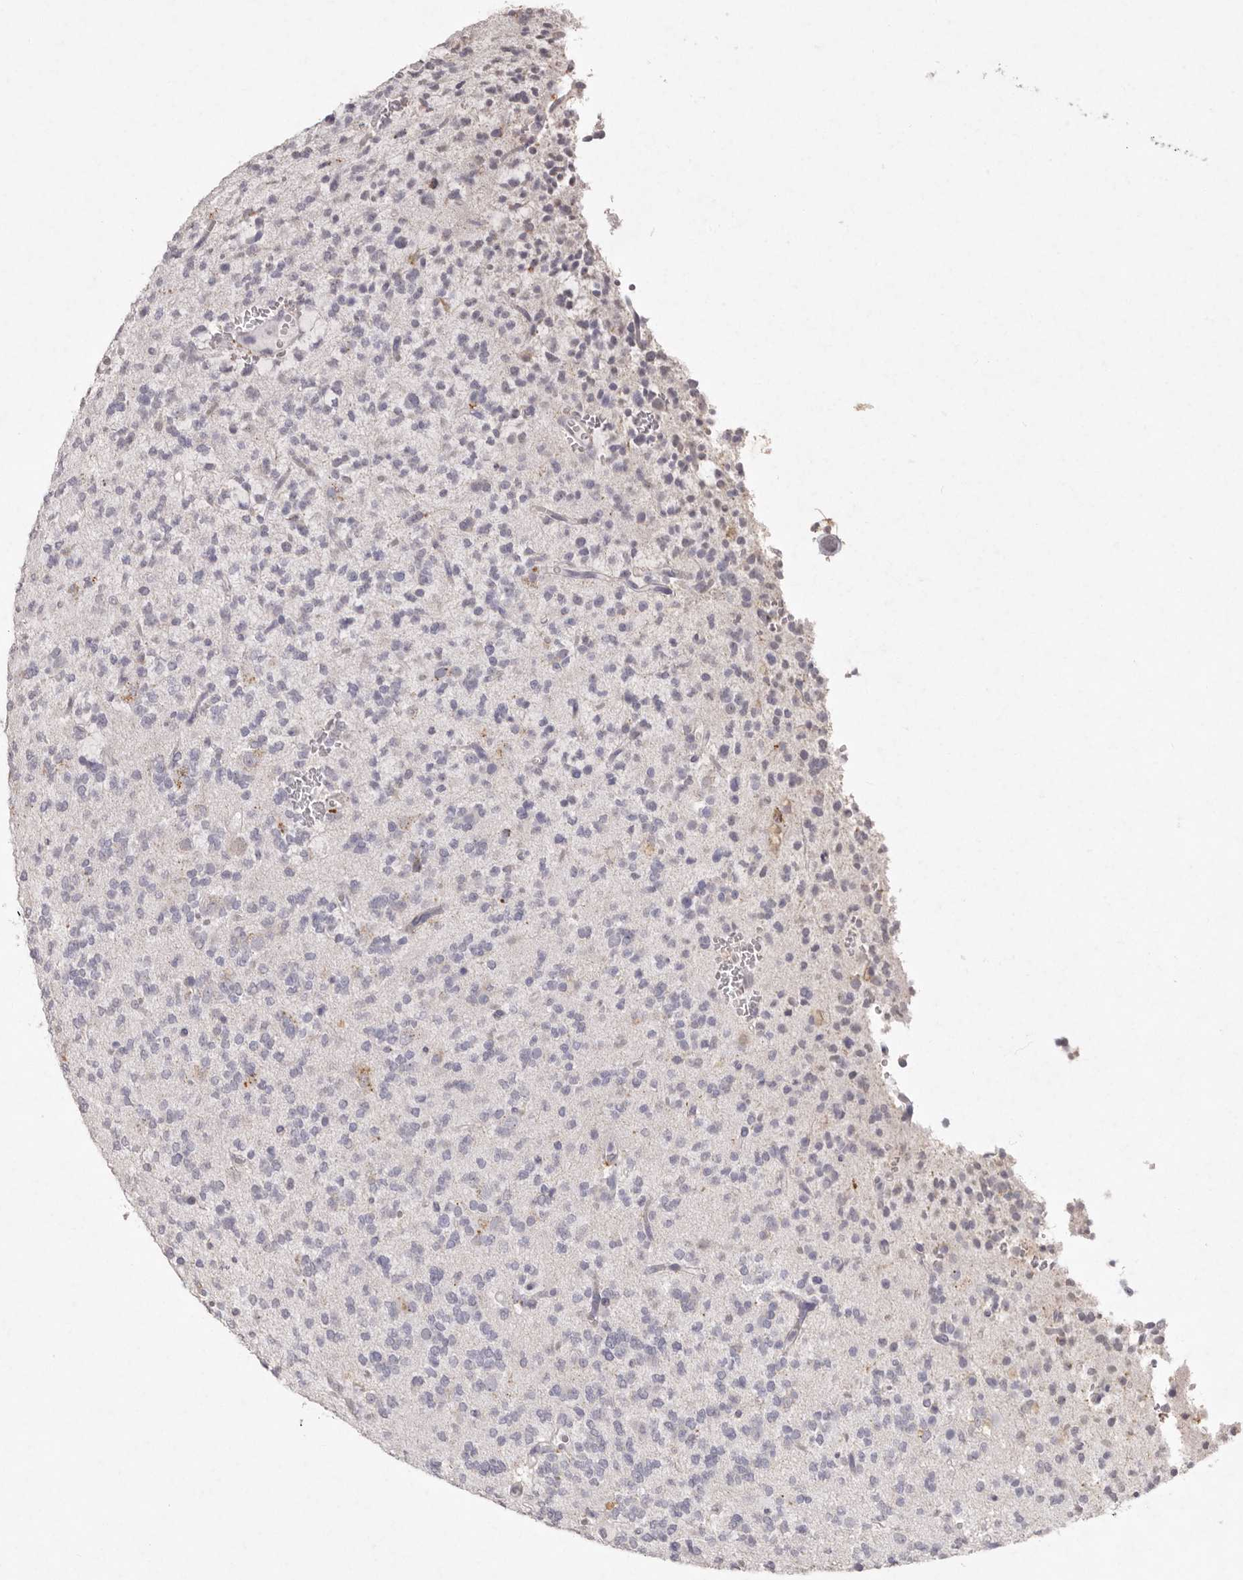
{"staining": {"intensity": "negative", "quantity": "none", "location": "none"}, "tissue": "glioma", "cell_type": "Tumor cells", "image_type": "cancer", "snomed": [{"axis": "morphology", "description": "Glioma, malignant, Low grade"}, {"axis": "topography", "description": "Brain"}], "caption": "Immunohistochemistry histopathology image of glioma stained for a protein (brown), which reveals no staining in tumor cells.", "gene": "FAM185A", "patient": {"sex": "male", "age": 38}}